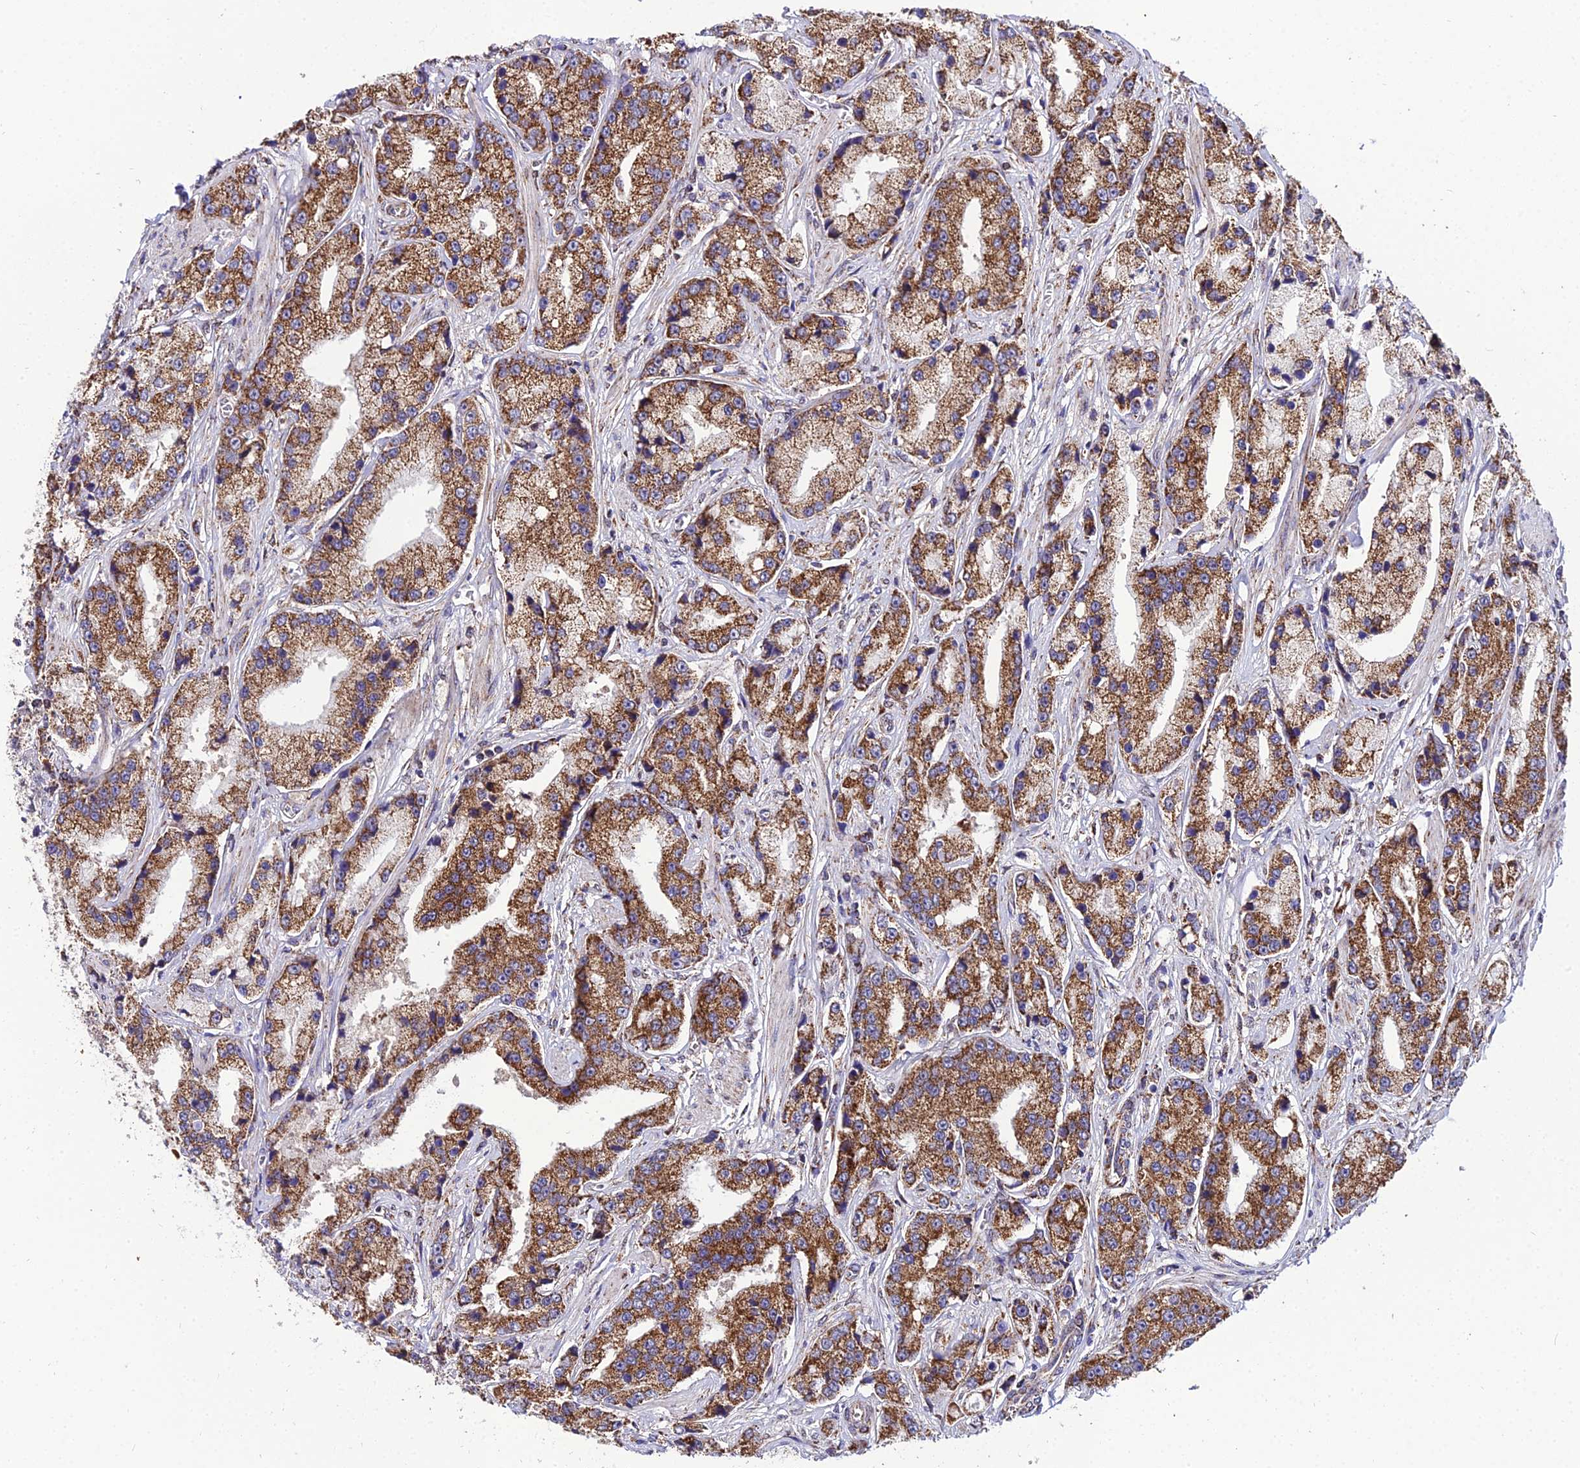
{"staining": {"intensity": "strong", "quantity": ">75%", "location": "cytoplasmic/membranous"}, "tissue": "prostate cancer", "cell_type": "Tumor cells", "image_type": "cancer", "snomed": [{"axis": "morphology", "description": "Adenocarcinoma, High grade"}, {"axis": "topography", "description": "Prostate"}], "caption": "Strong cytoplasmic/membranous expression is seen in about >75% of tumor cells in high-grade adenocarcinoma (prostate).", "gene": "PSMD2", "patient": {"sex": "male", "age": 74}}